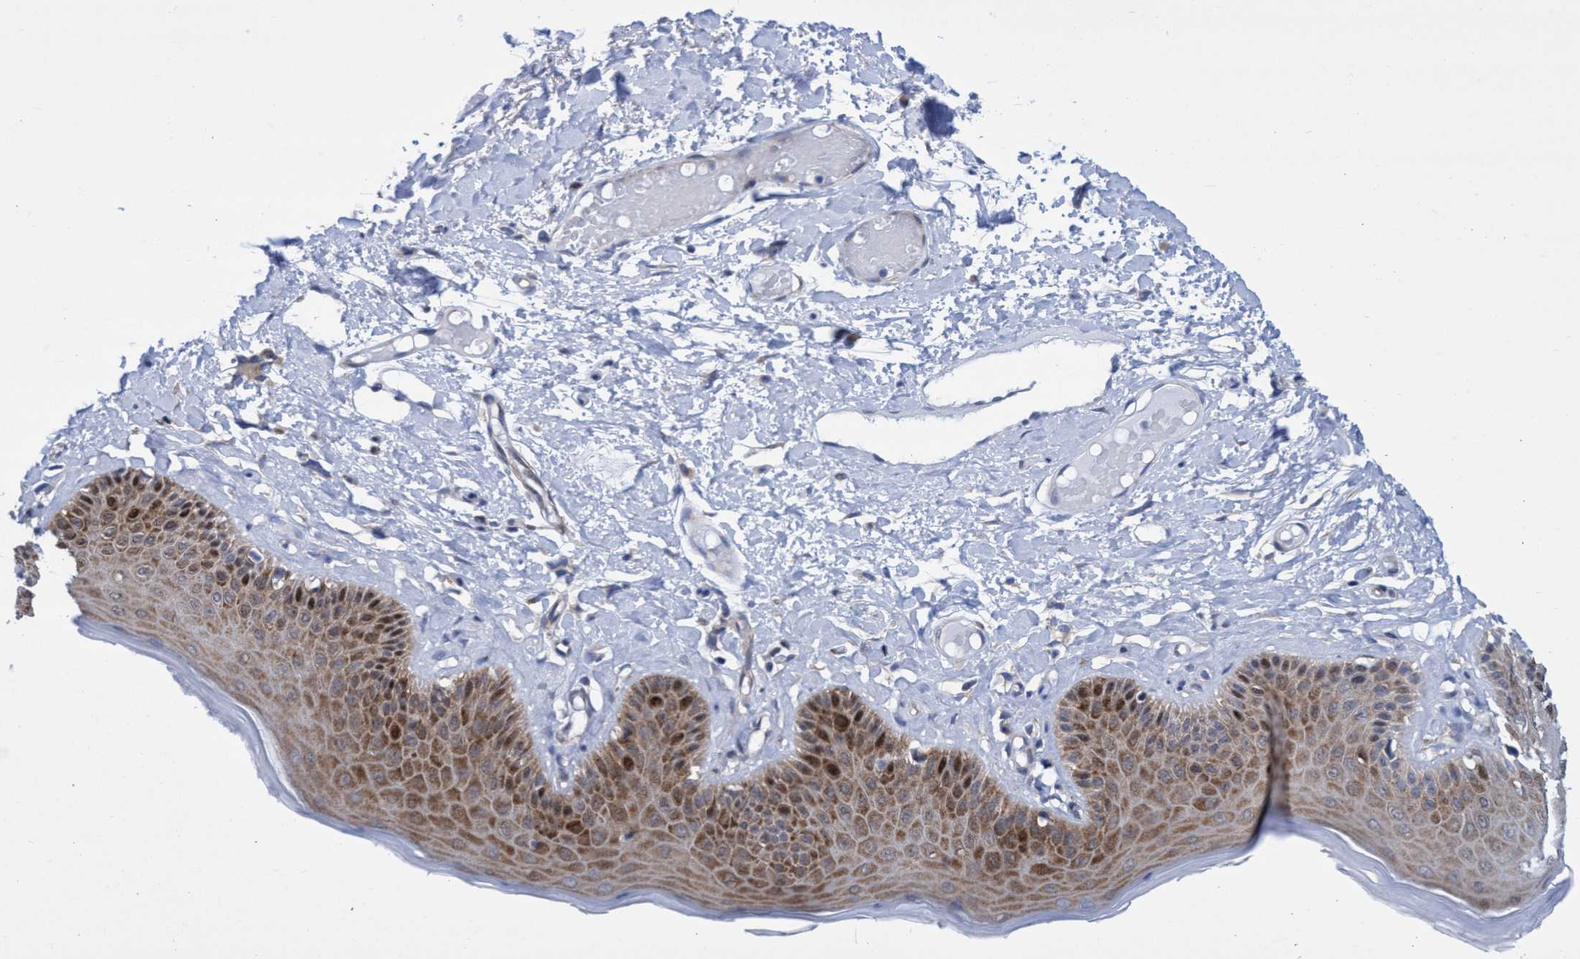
{"staining": {"intensity": "moderate", "quantity": ">75%", "location": "cytoplasmic/membranous"}, "tissue": "skin", "cell_type": "Epidermal cells", "image_type": "normal", "snomed": [{"axis": "morphology", "description": "Normal tissue, NOS"}, {"axis": "topography", "description": "Vulva"}], "caption": "DAB immunohistochemical staining of benign skin shows moderate cytoplasmic/membranous protein expression in about >75% of epidermal cells. Using DAB (brown) and hematoxylin (blue) stains, captured at high magnification using brightfield microscopy.", "gene": "R3HCC1", "patient": {"sex": "female", "age": 73}}